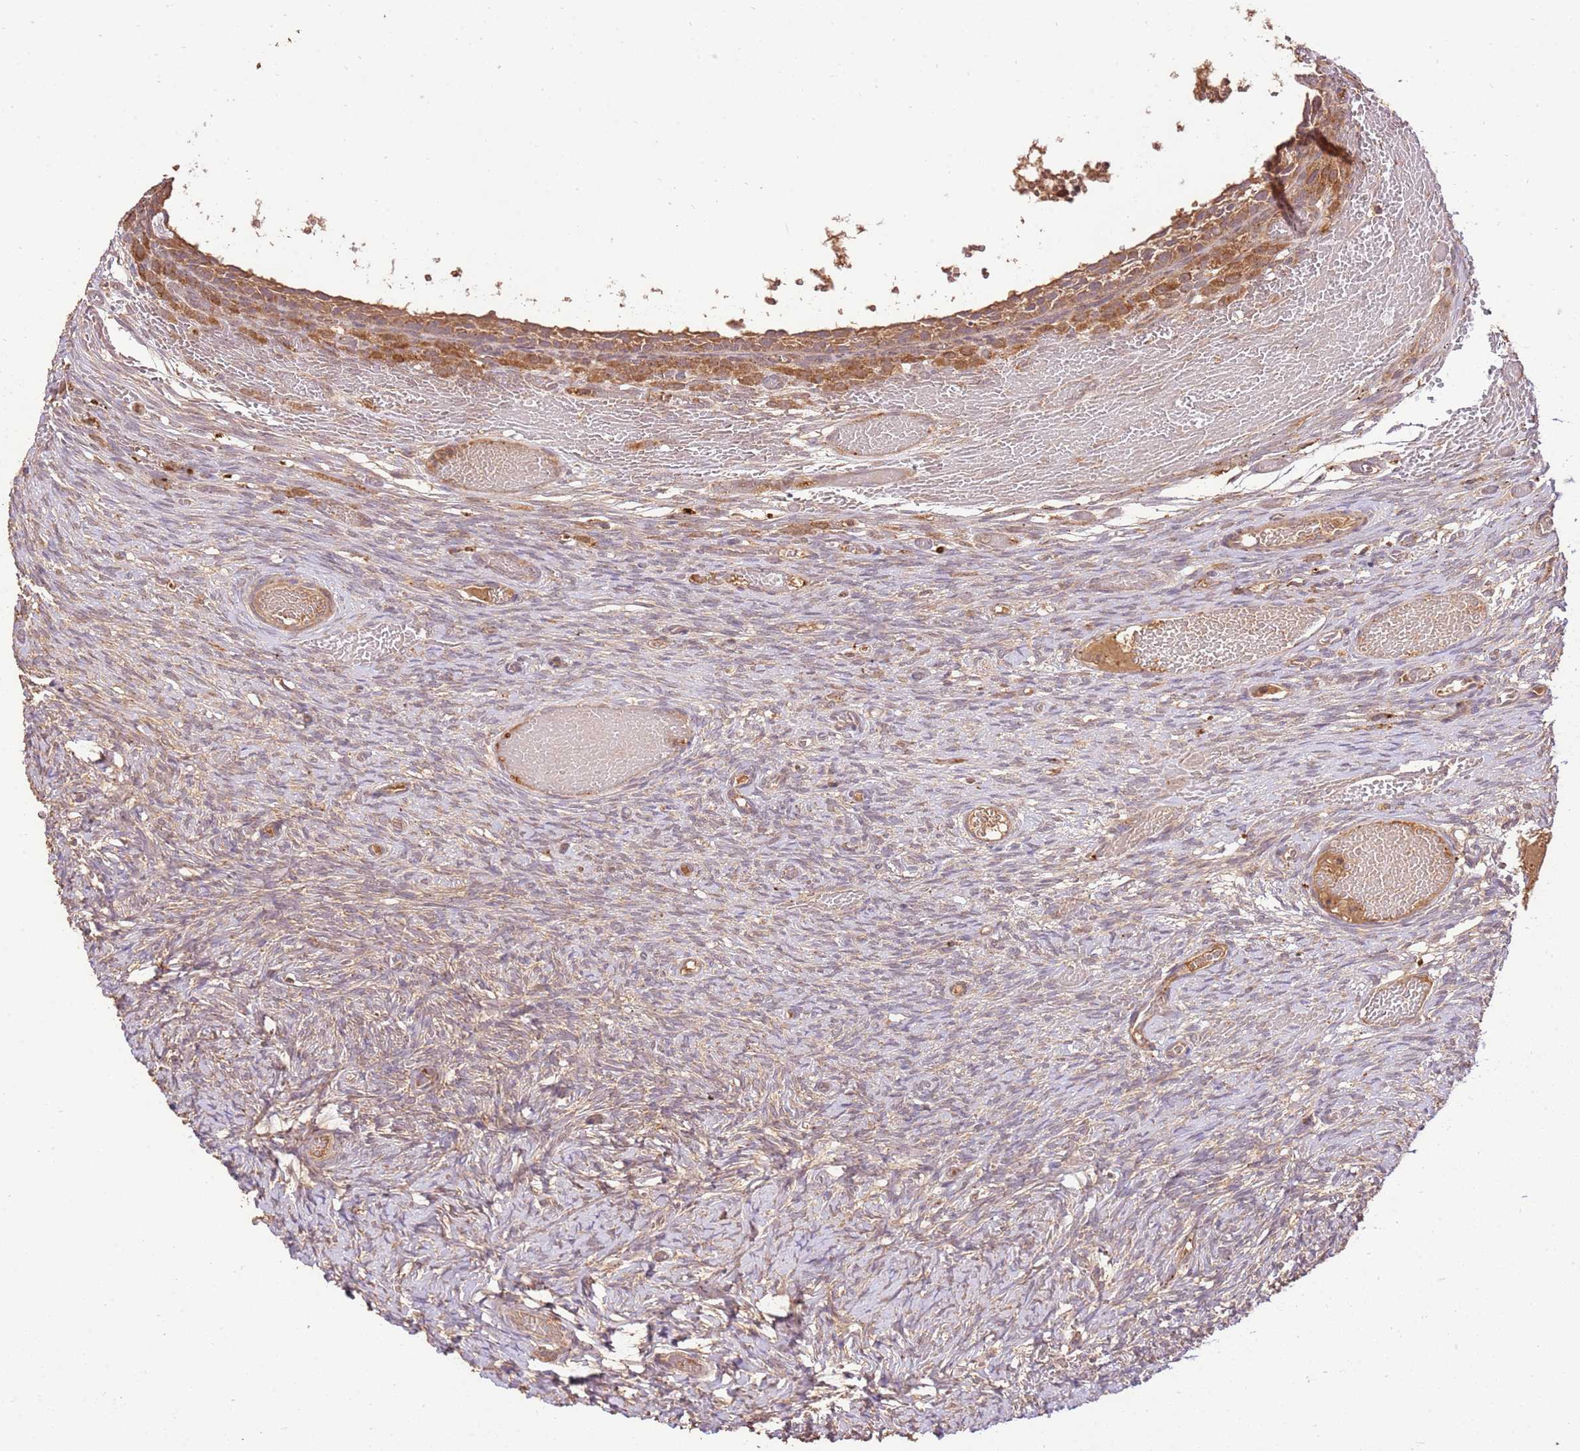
{"staining": {"intensity": "weak", "quantity": "<25%", "location": "cytoplasmic/membranous"}, "tissue": "ovary", "cell_type": "Ovarian stroma cells", "image_type": "normal", "snomed": [{"axis": "morphology", "description": "Adenocarcinoma, NOS"}, {"axis": "topography", "description": "Endometrium"}], "caption": "Immunohistochemical staining of normal ovary demonstrates no significant positivity in ovarian stroma cells. Nuclei are stained in blue.", "gene": "LRRC28", "patient": {"sex": "female", "age": 32}}